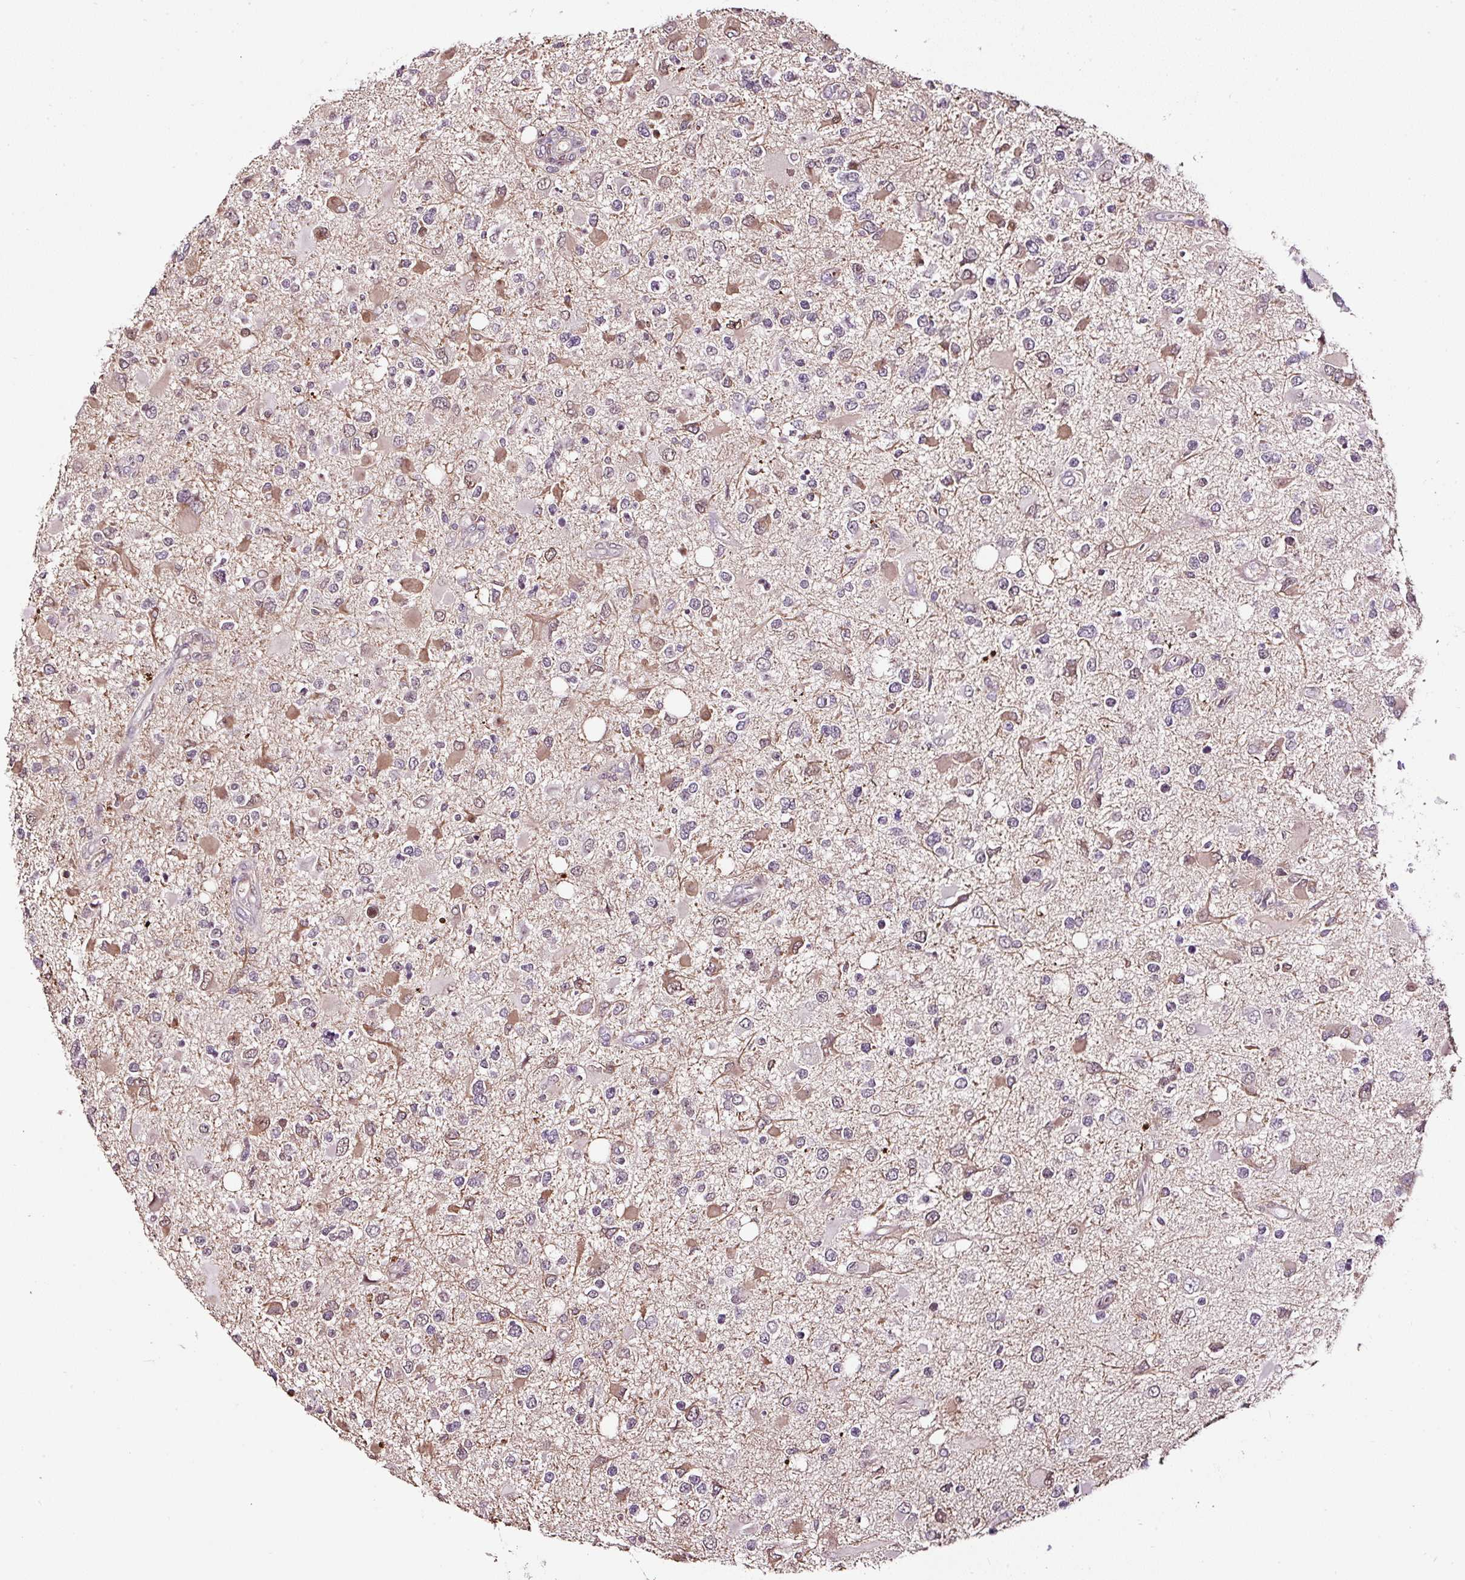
{"staining": {"intensity": "moderate", "quantity": "<25%", "location": "cytoplasmic/membranous"}, "tissue": "glioma", "cell_type": "Tumor cells", "image_type": "cancer", "snomed": [{"axis": "morphology", "description": "Glioma, malignant, High grade"}, {"axis": "topography", "description": "Brain"}], "caption": "Human glioma stained with a brown dye demonstrates moderate cytoplasmic/membranous positive positivity in approximately <25% of tumor cells.", "gene": "LRRC24", "patient": {"sex": "male", "age": 53}}